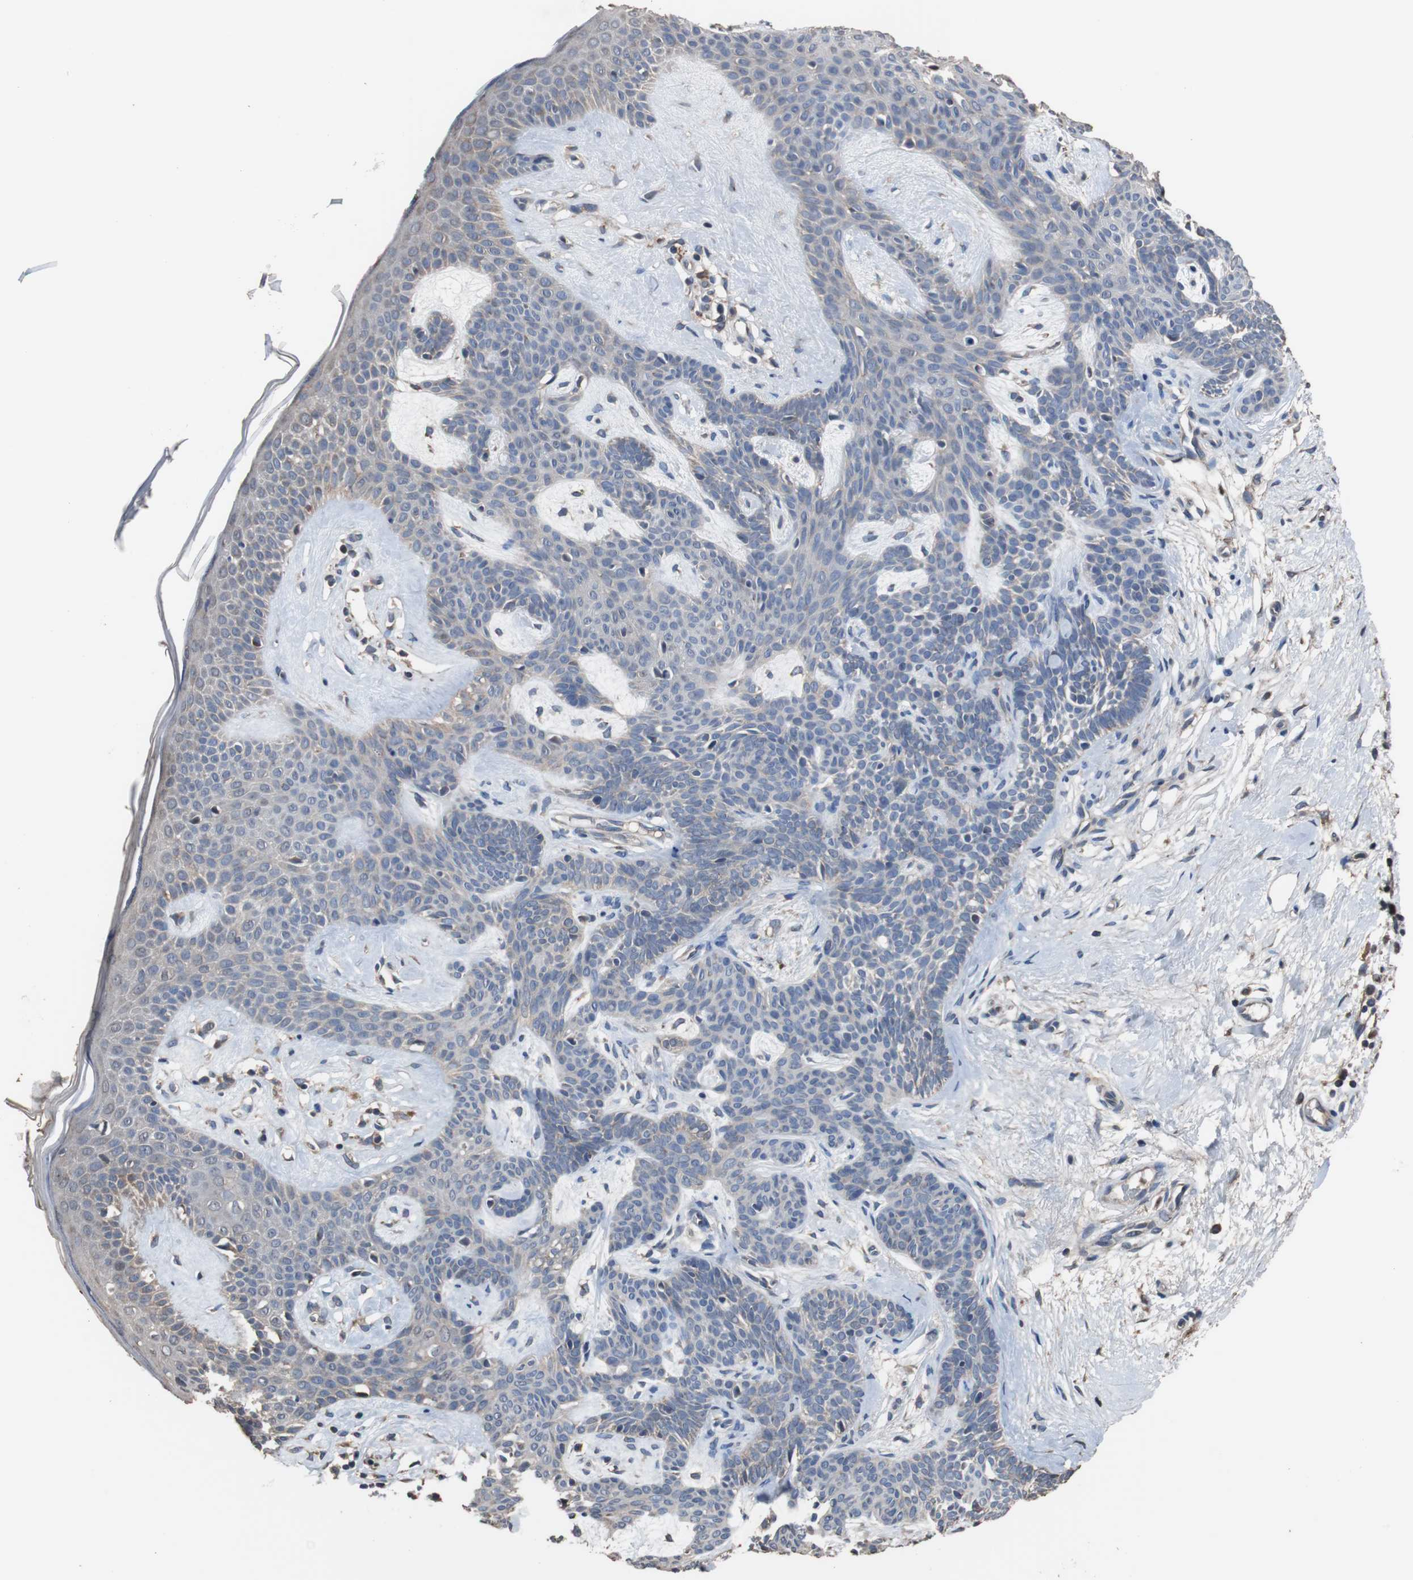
{"staining": {"intensity": "weak", "quantity": "<25%", "location": "cytoplasmic/membranous"}, "tissue": "skin cancer", "cell_type": "Tumor cells", "image_type": "cancer", "snomed": [{"axis": "morphology", "description": "Developmental malformation"}, {"axis": "morphology", "description": "Basal cell carcinoma"}, {"axis": "topography", "description": "Skin"}], "caption": "This is an immunohistochemistry micrograph of skin basal cell carcinoma. There is no staining in tumor cells.", "gene": "SCIMP", "patient": {"sex": "female", "age": 62}}